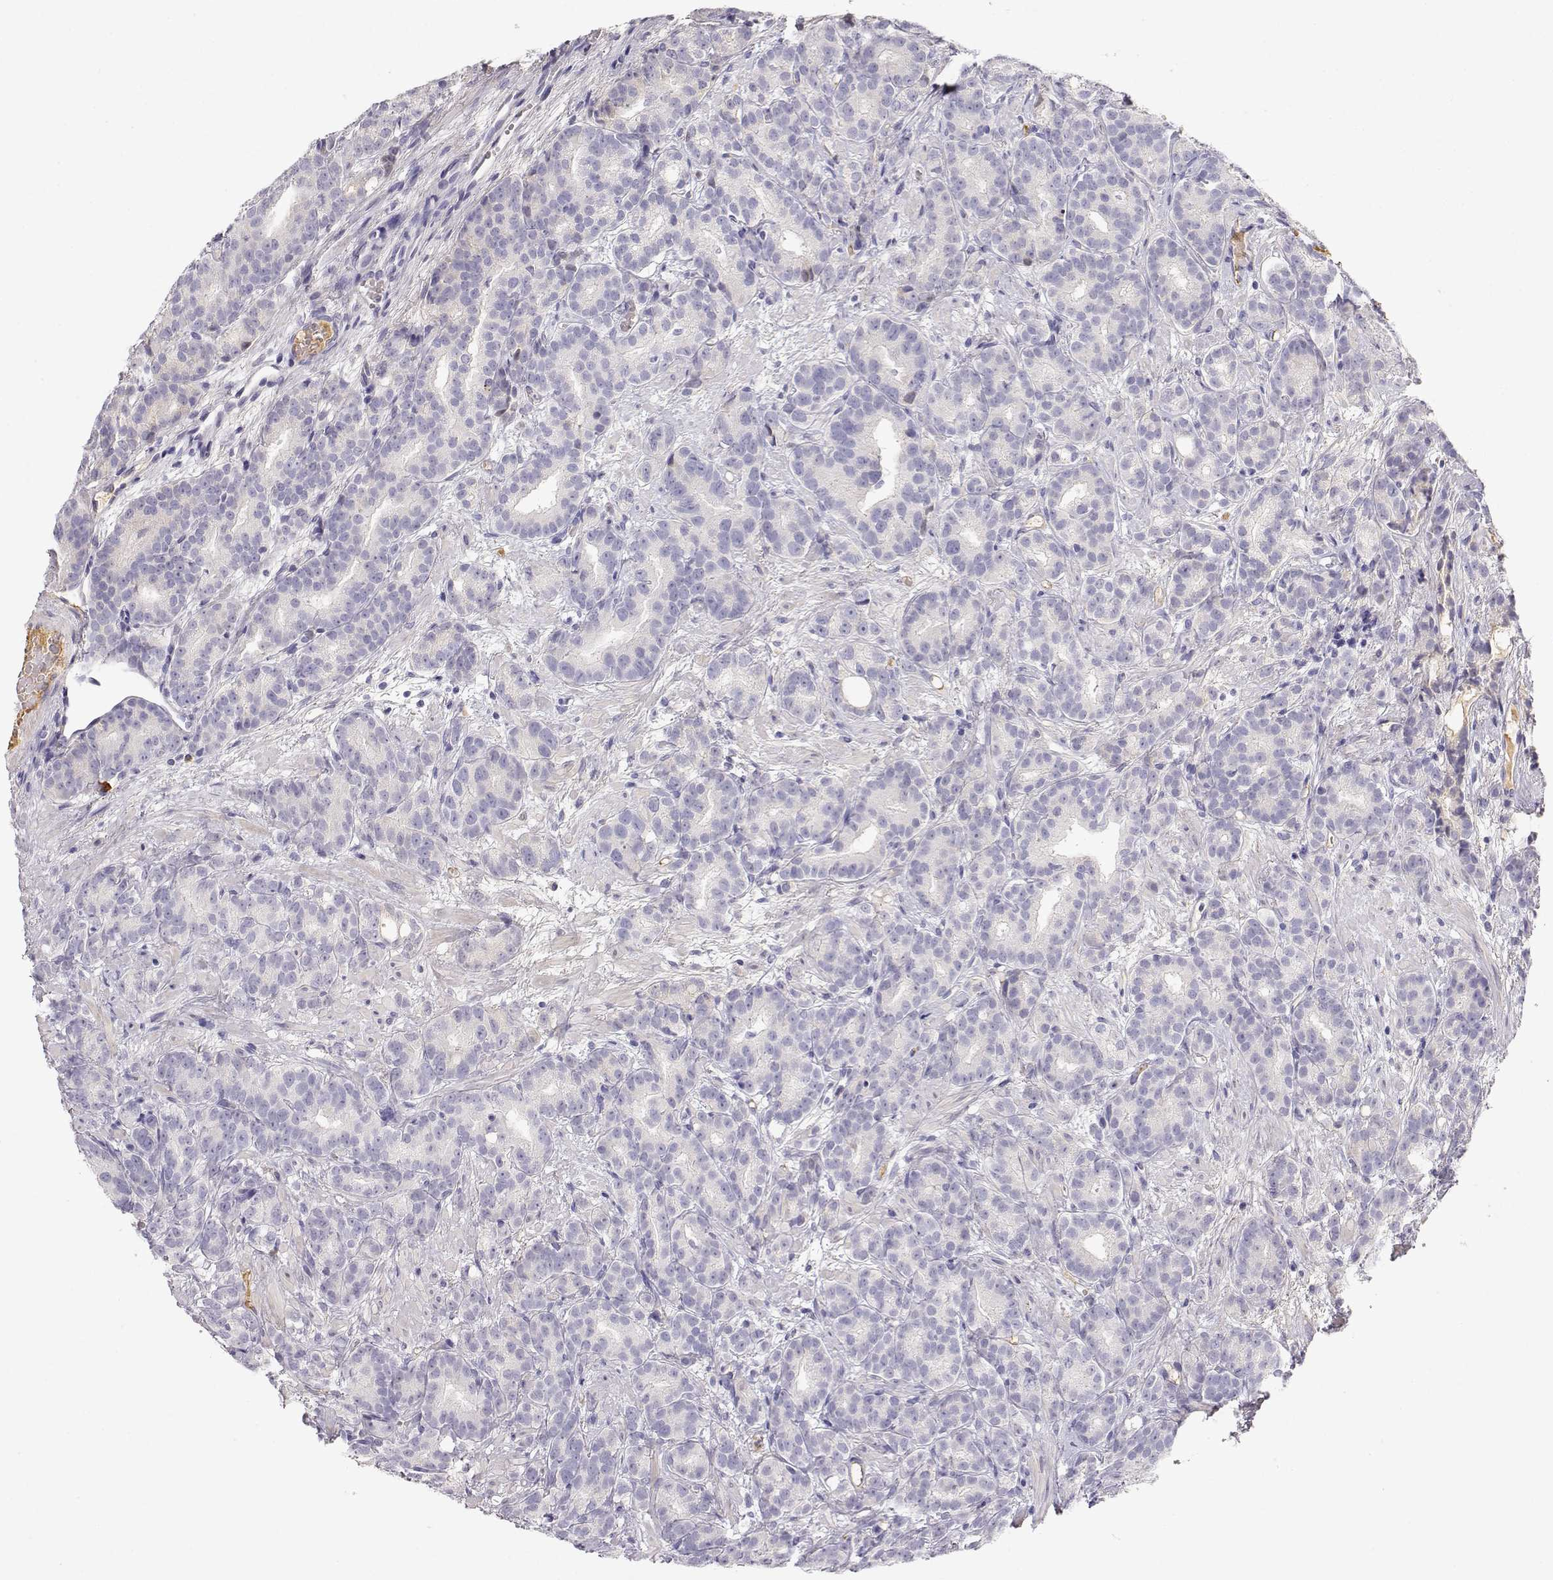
{"staining": {"intensity": "negative", "quantity": "none", "location": "none"}, "tissue": "prostate cancer", "cell_type": "Tumor cells", "image_type": "cancer", "snomed": [{"axis": "morphology", "description": "Adenocarcinoma, High grade"}, {"axis": "topography", "description": "Prostate"}], "caption": "Immunohistochemical staining of high-grade adenocarcinoma (prostate) reveals no significant staining in tumor cells.", "gene": "CDHR1", "patient": {"sex": "male", "age": 90}}